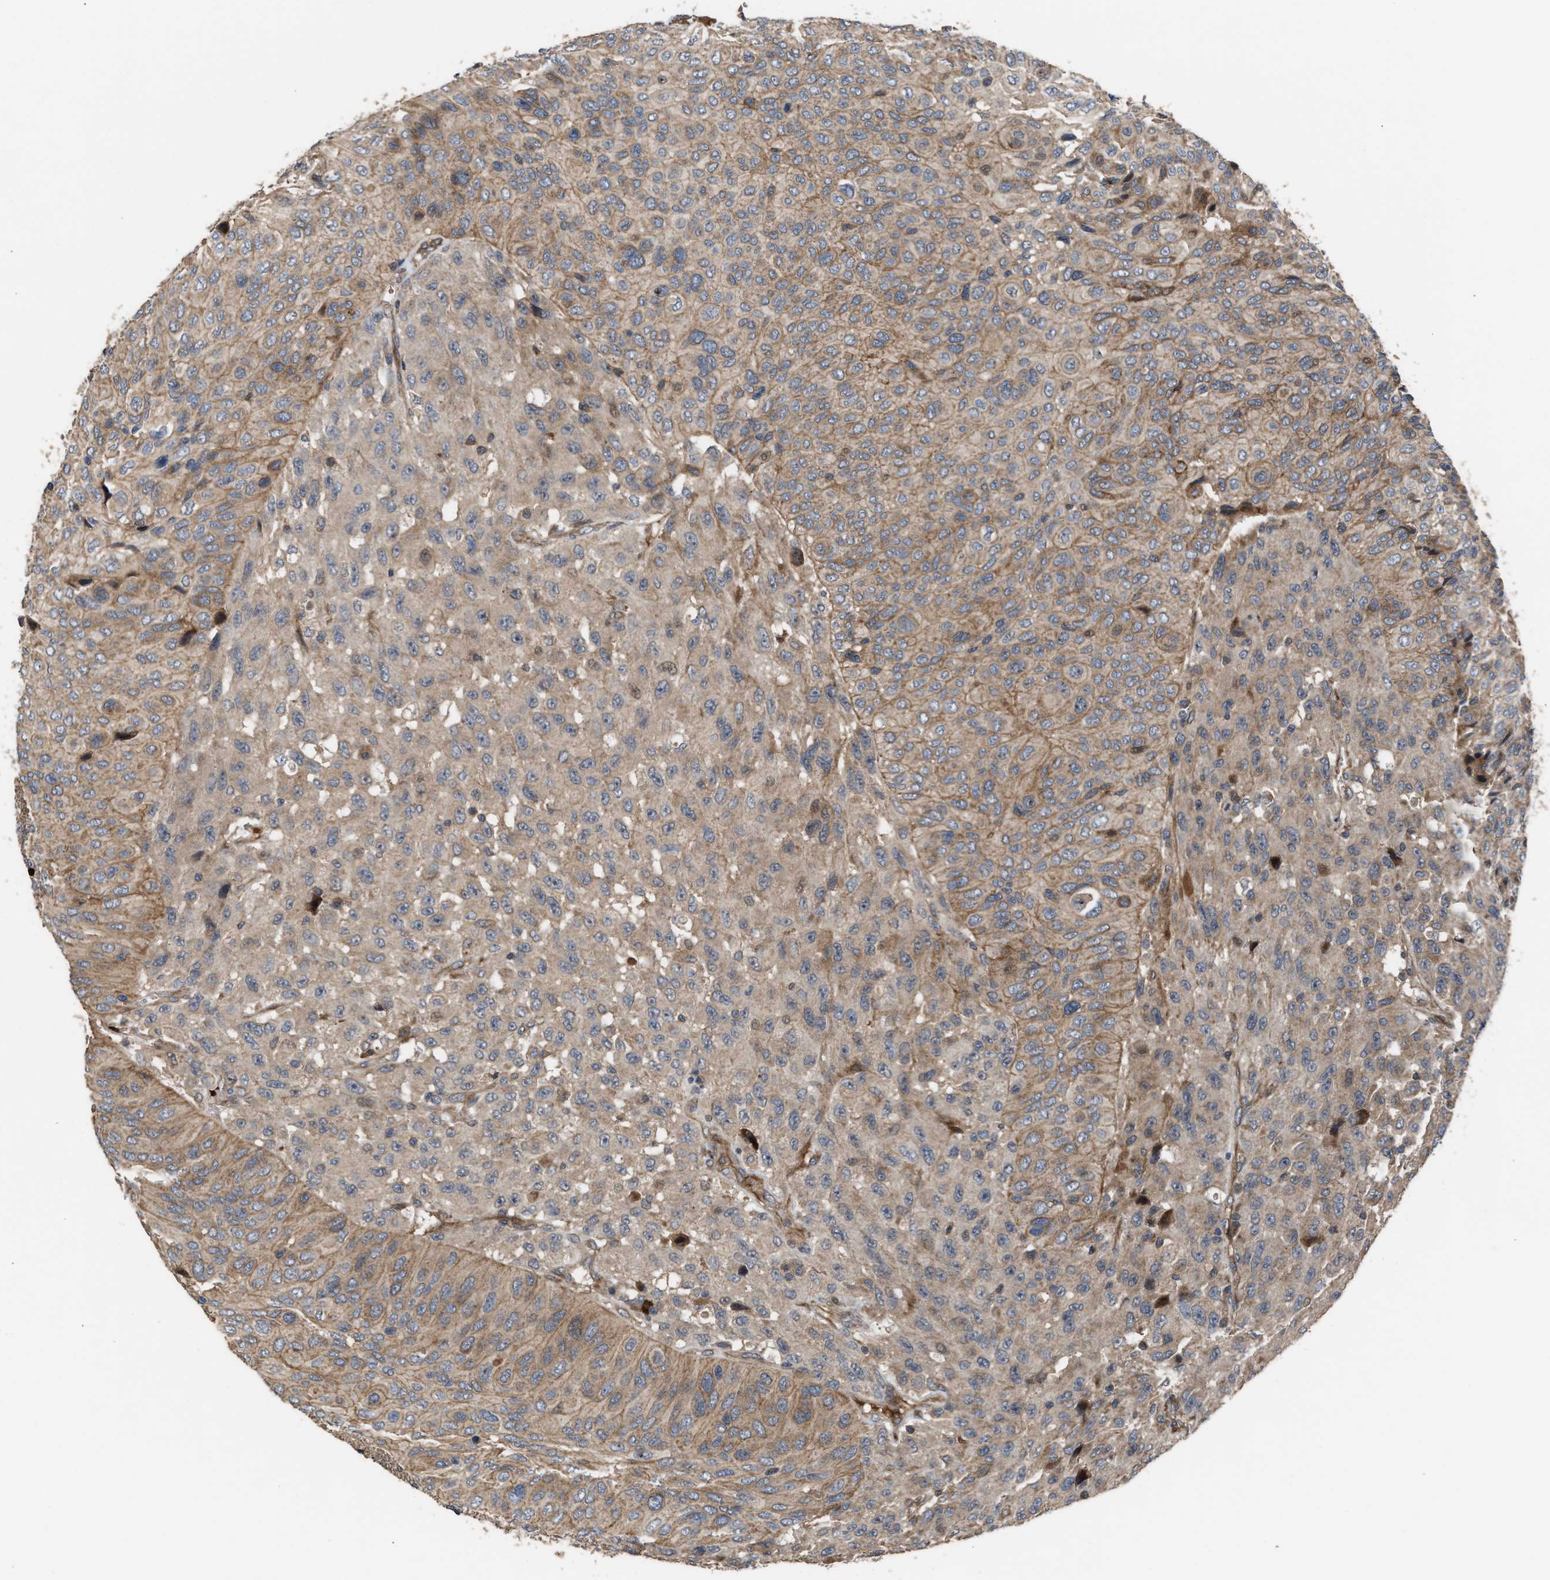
{"staining": {"intensity": "moderate", "quantity": "25%-75%", "location": "cytoplasmic/membranous"}, "tissue": "urothelial cancer", "cell_type": "Tumor cells", "image_type": "cancer", "snomed": [{"axis": "morphology", "description": "Urothelial carcinoma, High grade"}, {"axis": "topography", "description": "Urinary bladder"}], "caption": "Protein expression analysis of human urothelial carcinoma (high-grade) reveals moderate cytoplasmic/membranous staining in about 25%-75% of tumor cells.", "gene": "STAU1", "patient": {"sex": "male", "age": 66}}